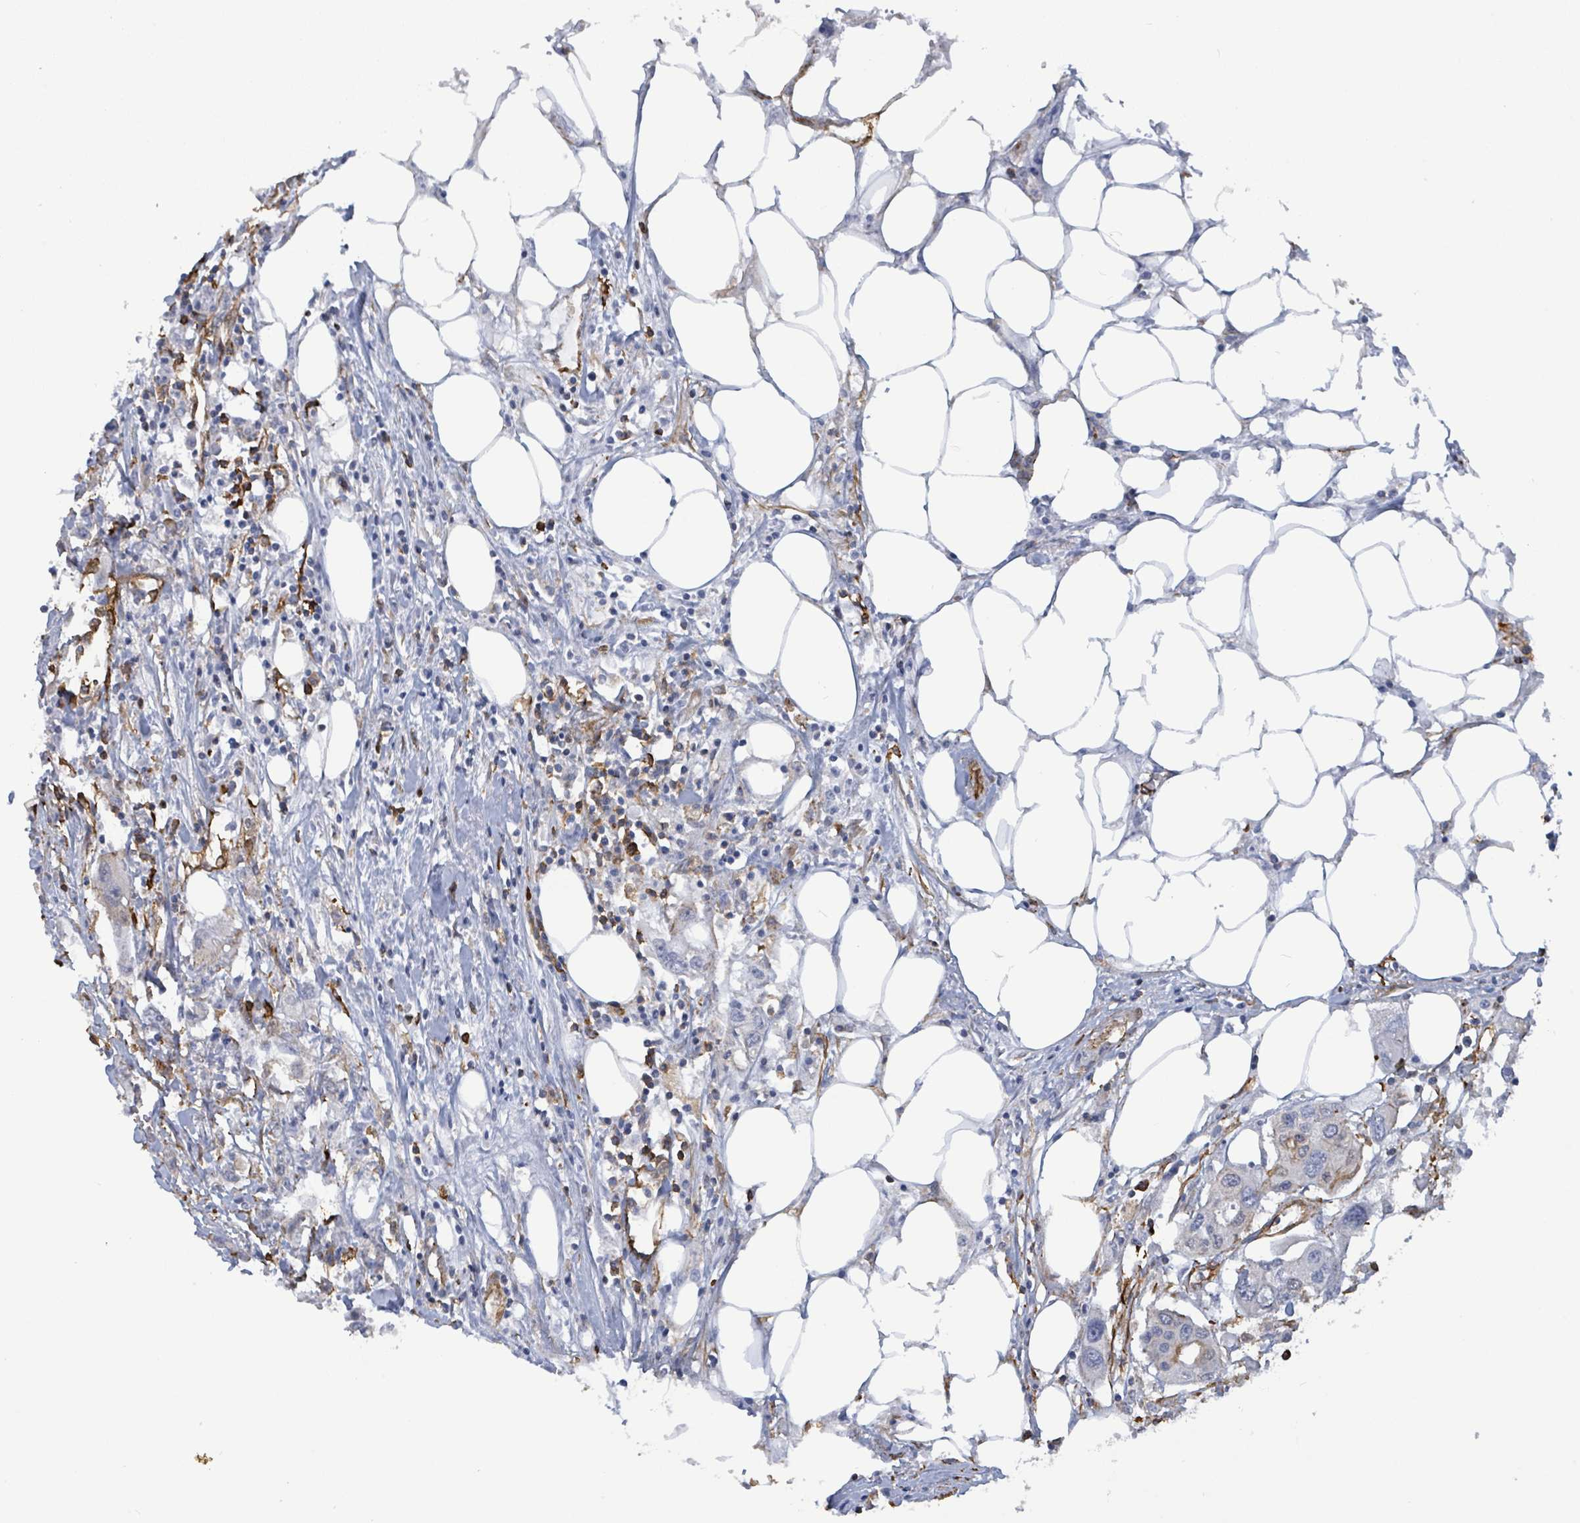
{"staining": {"intensity": "negative", "quantity": "none", "location": "none"}, "tissue": "colorectal cancer", "cell_type": "Tumor cells", "image_type": "cancer", "snomed": [{"axis": "morphology", "description": "Adenocarcinoma, NOS"}, {"axis": "topography", "description": "Colon"}], "caption": "An immunohistochemistry (IHC) histopathology image of adenocarcinoma (colorectal) is shown. There is no staining in tumor cells of adenocarcinoma (colorectal). (Immunohistochemistry, brightfield microscopy, high magnification).", "gene": "PRKRIP1", "patient": {"sex": "male", "age": 77}}